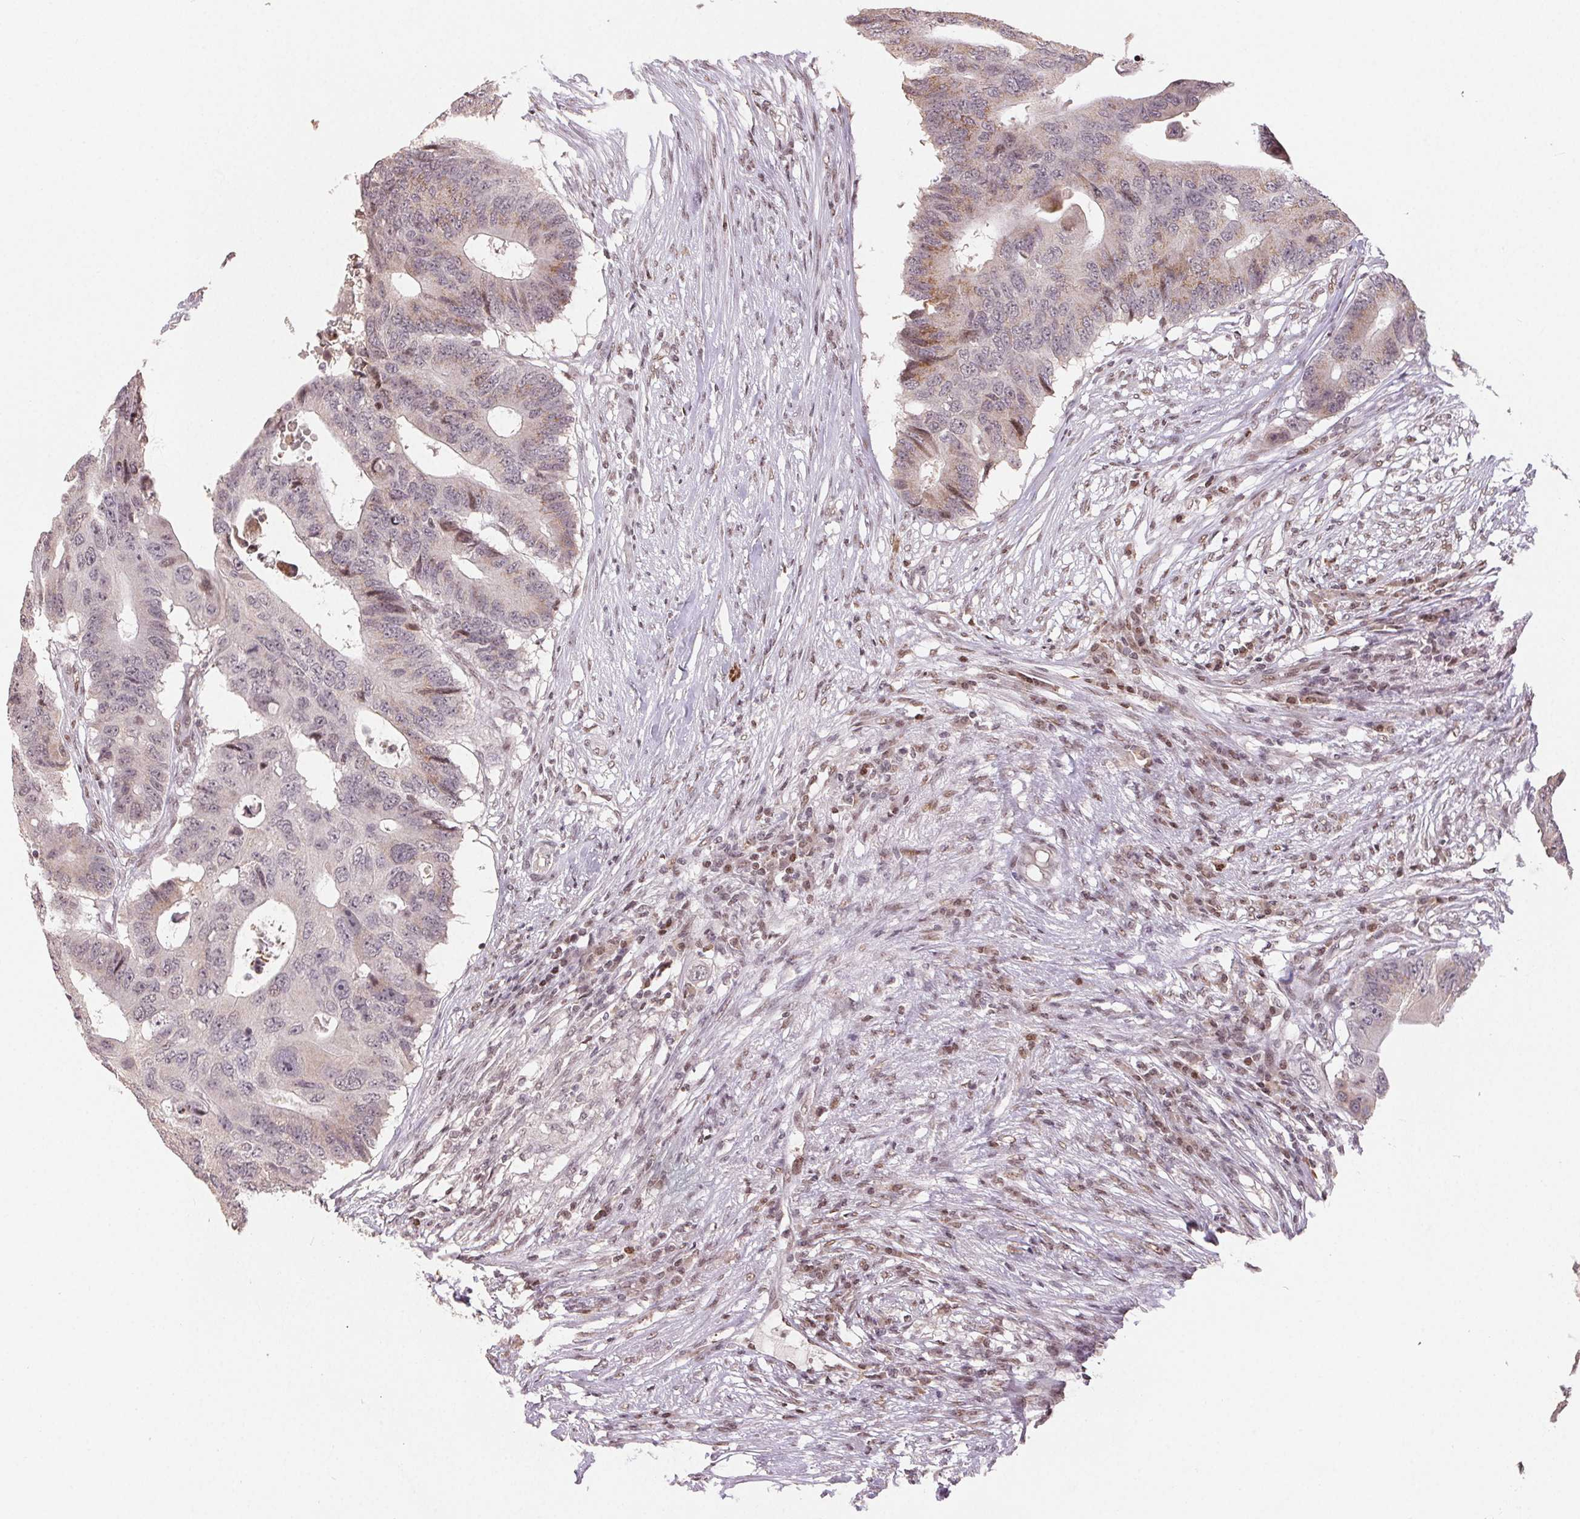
{"staining": {"intensity": "weak", "quantity": "<25%", "location": "cytoplasmic/membranous"}, "tissue": "colorectal cancer", "cell_type": "Tumor cells", "image_type": "cancer", "snomed": [{"axis": "morphology", "description": "Adenocarcinoma, NOS"}, {"axis": "topography", "description": "Colon"}], "caption": "This is an immunohistochemistry histopathology image of adenocarcinoma (colorectal). There is no staining in tumor cells.", "gene": "MAPKAPK2", "patient": {"sex": "male", "age": 71}}